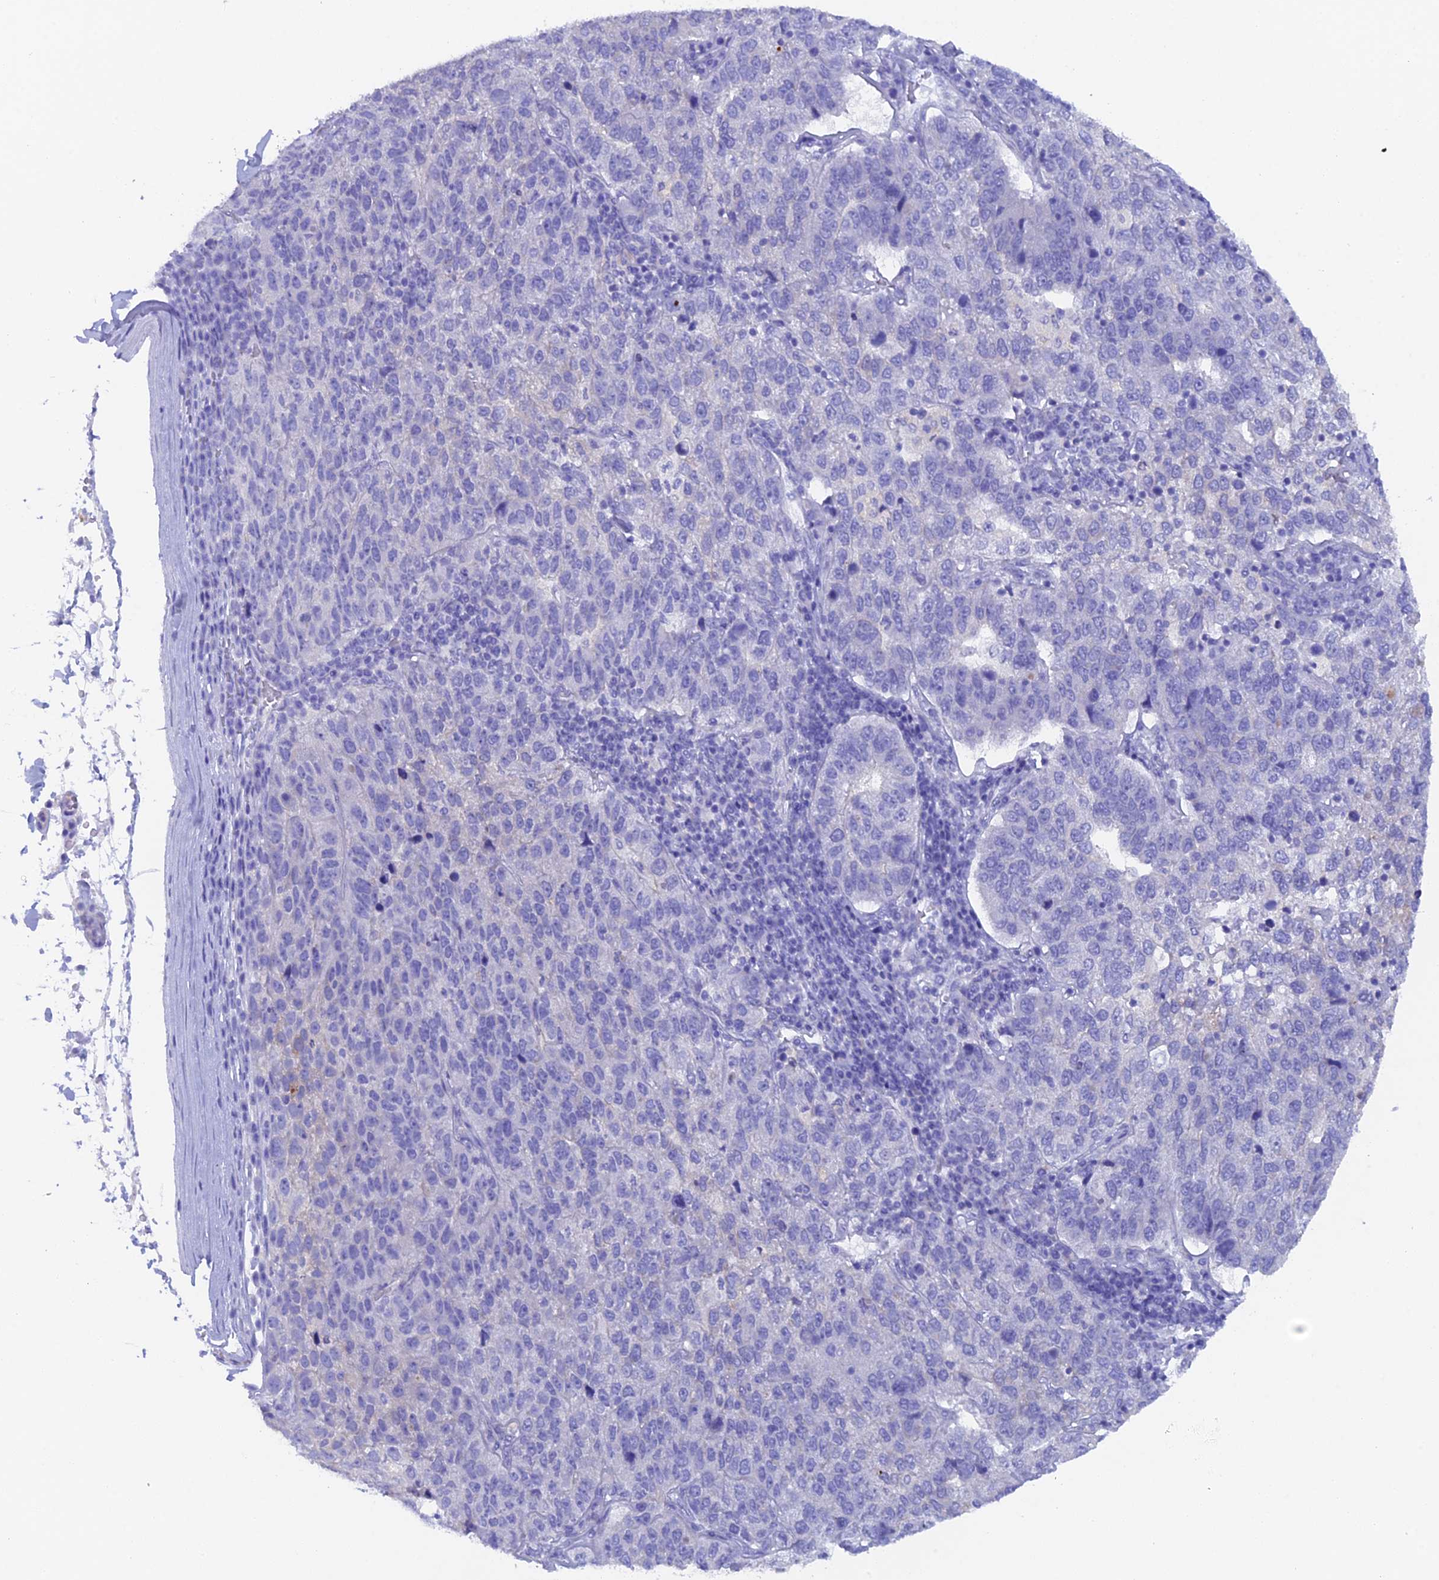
{"staining": {"intensity": "negative", "quantity": "none", "location": "none"}, "tissue": "pancreatic cancer", "cell_type": "Tumor cells", "image_type": "cancer", "snomed": [{"axis": "morphology", "description": "Adenocarcinoma, NOS"}, {"axis": "topography", "description": "Pancreas"}], "caption": "This is an IHC micrograph of human pancreatic cancer (adenocarcinoma). There is no expression in tumor cells.", "gene": "FZR1", "patient": {"sex": "female", "age": 61}}